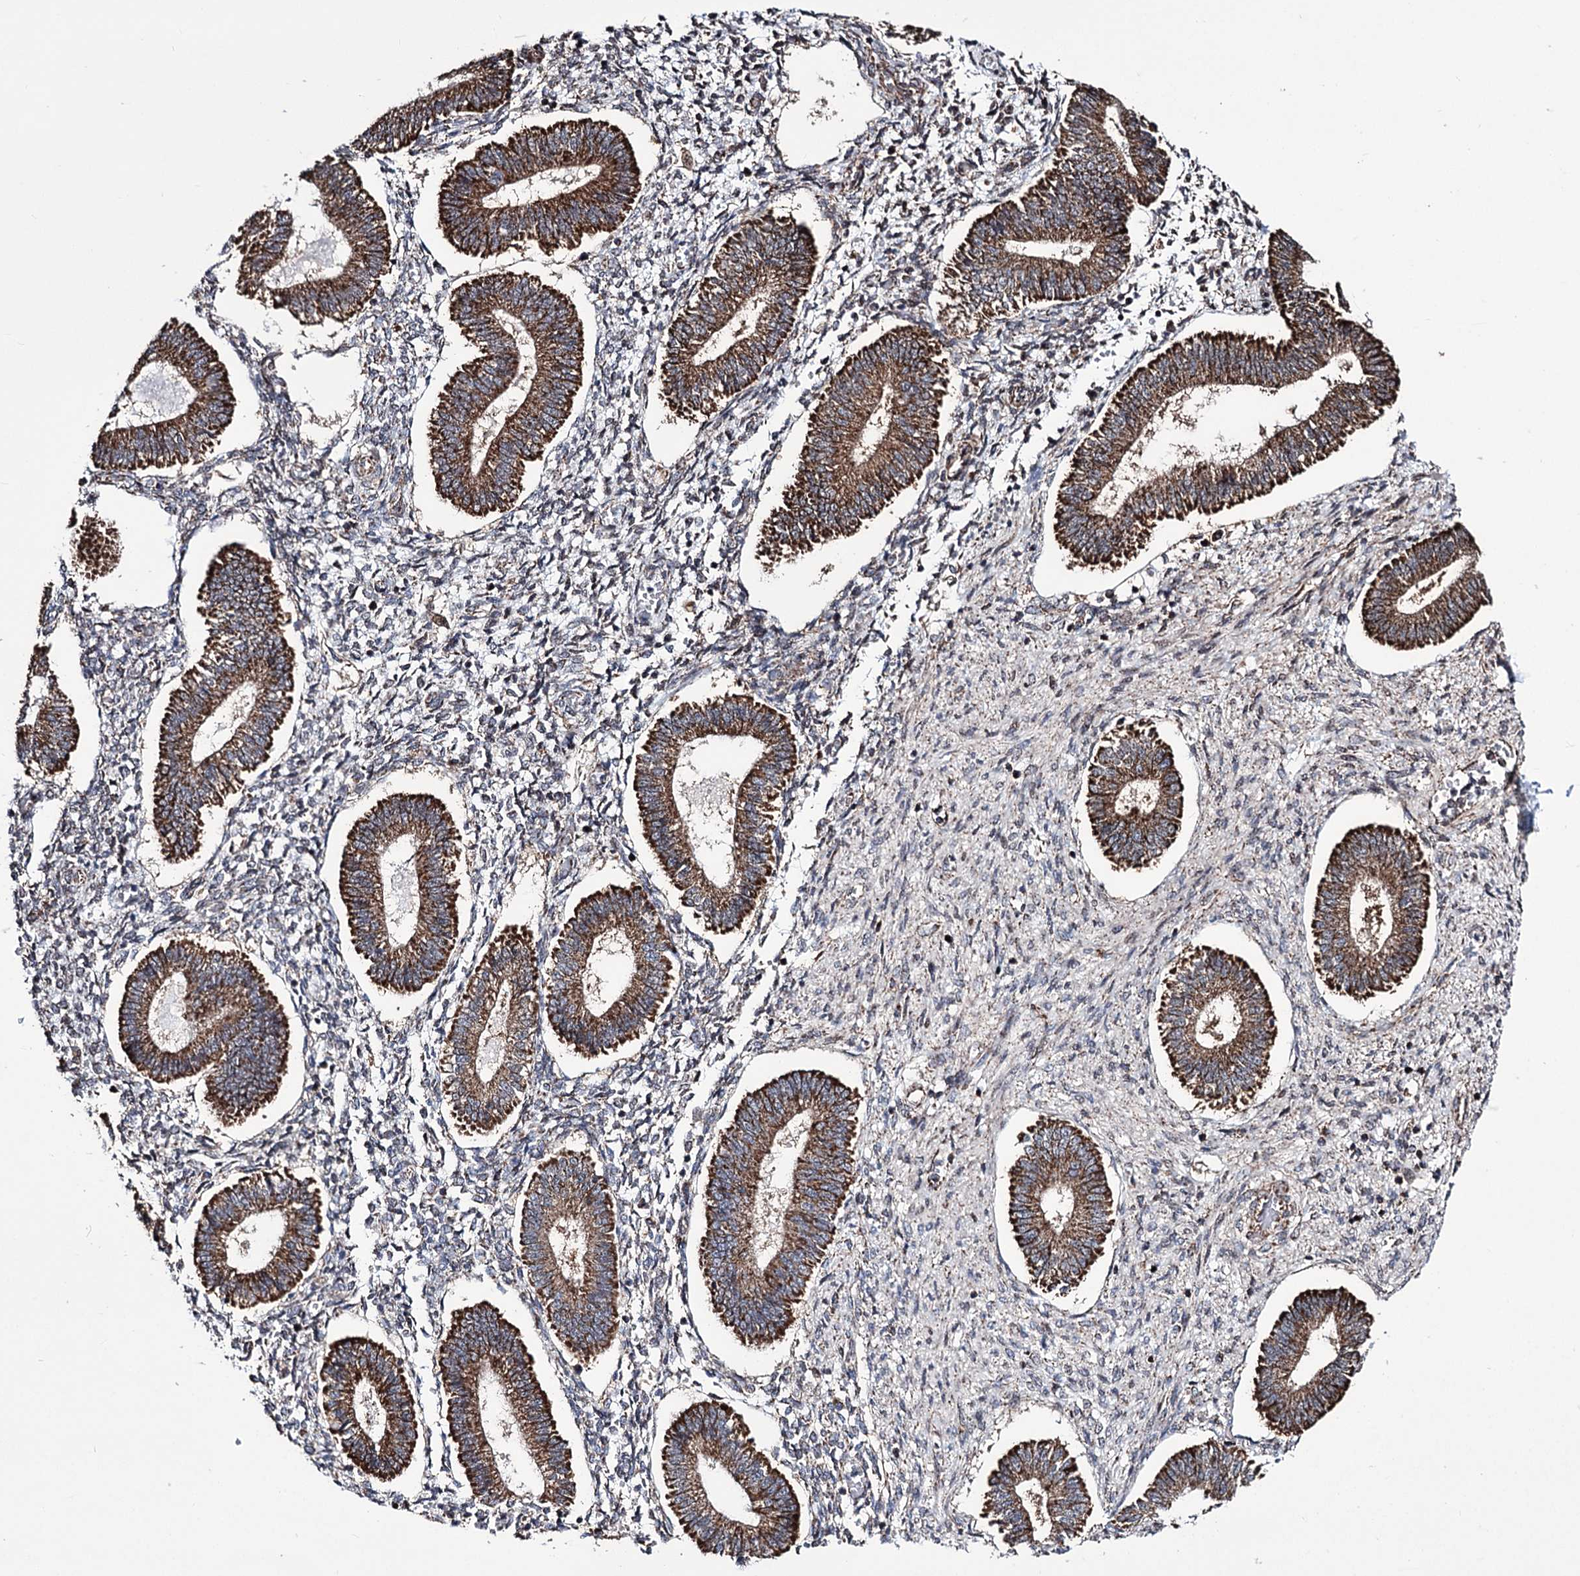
{"staining": {"intensity": "weak", "quantity": "<25%", "location": "cytoplasmic/membranous"}, "tissue": "endometrium", "cell_type": "Cells in endometrial stroma", "image_type": "normal", "snomed": [{"axis": "morphology", "description": "Normal tissue, NOS"}, {"axis": "topography", "description": "Endometrium"}], "caption": "A high-resolution histopathology image shows immunohistochemistry (IHC) staining of normal endometrium, which exhibits no significant staining in cells in endometrial stroma. The staining was performed using DAB to visualize the protein expression in brown, while the nuclei were stained in blue with hematoxylin (Magnification: 20x).", "gene": "CREB3L4", "patient": {"sex": "female", "age": 25}}